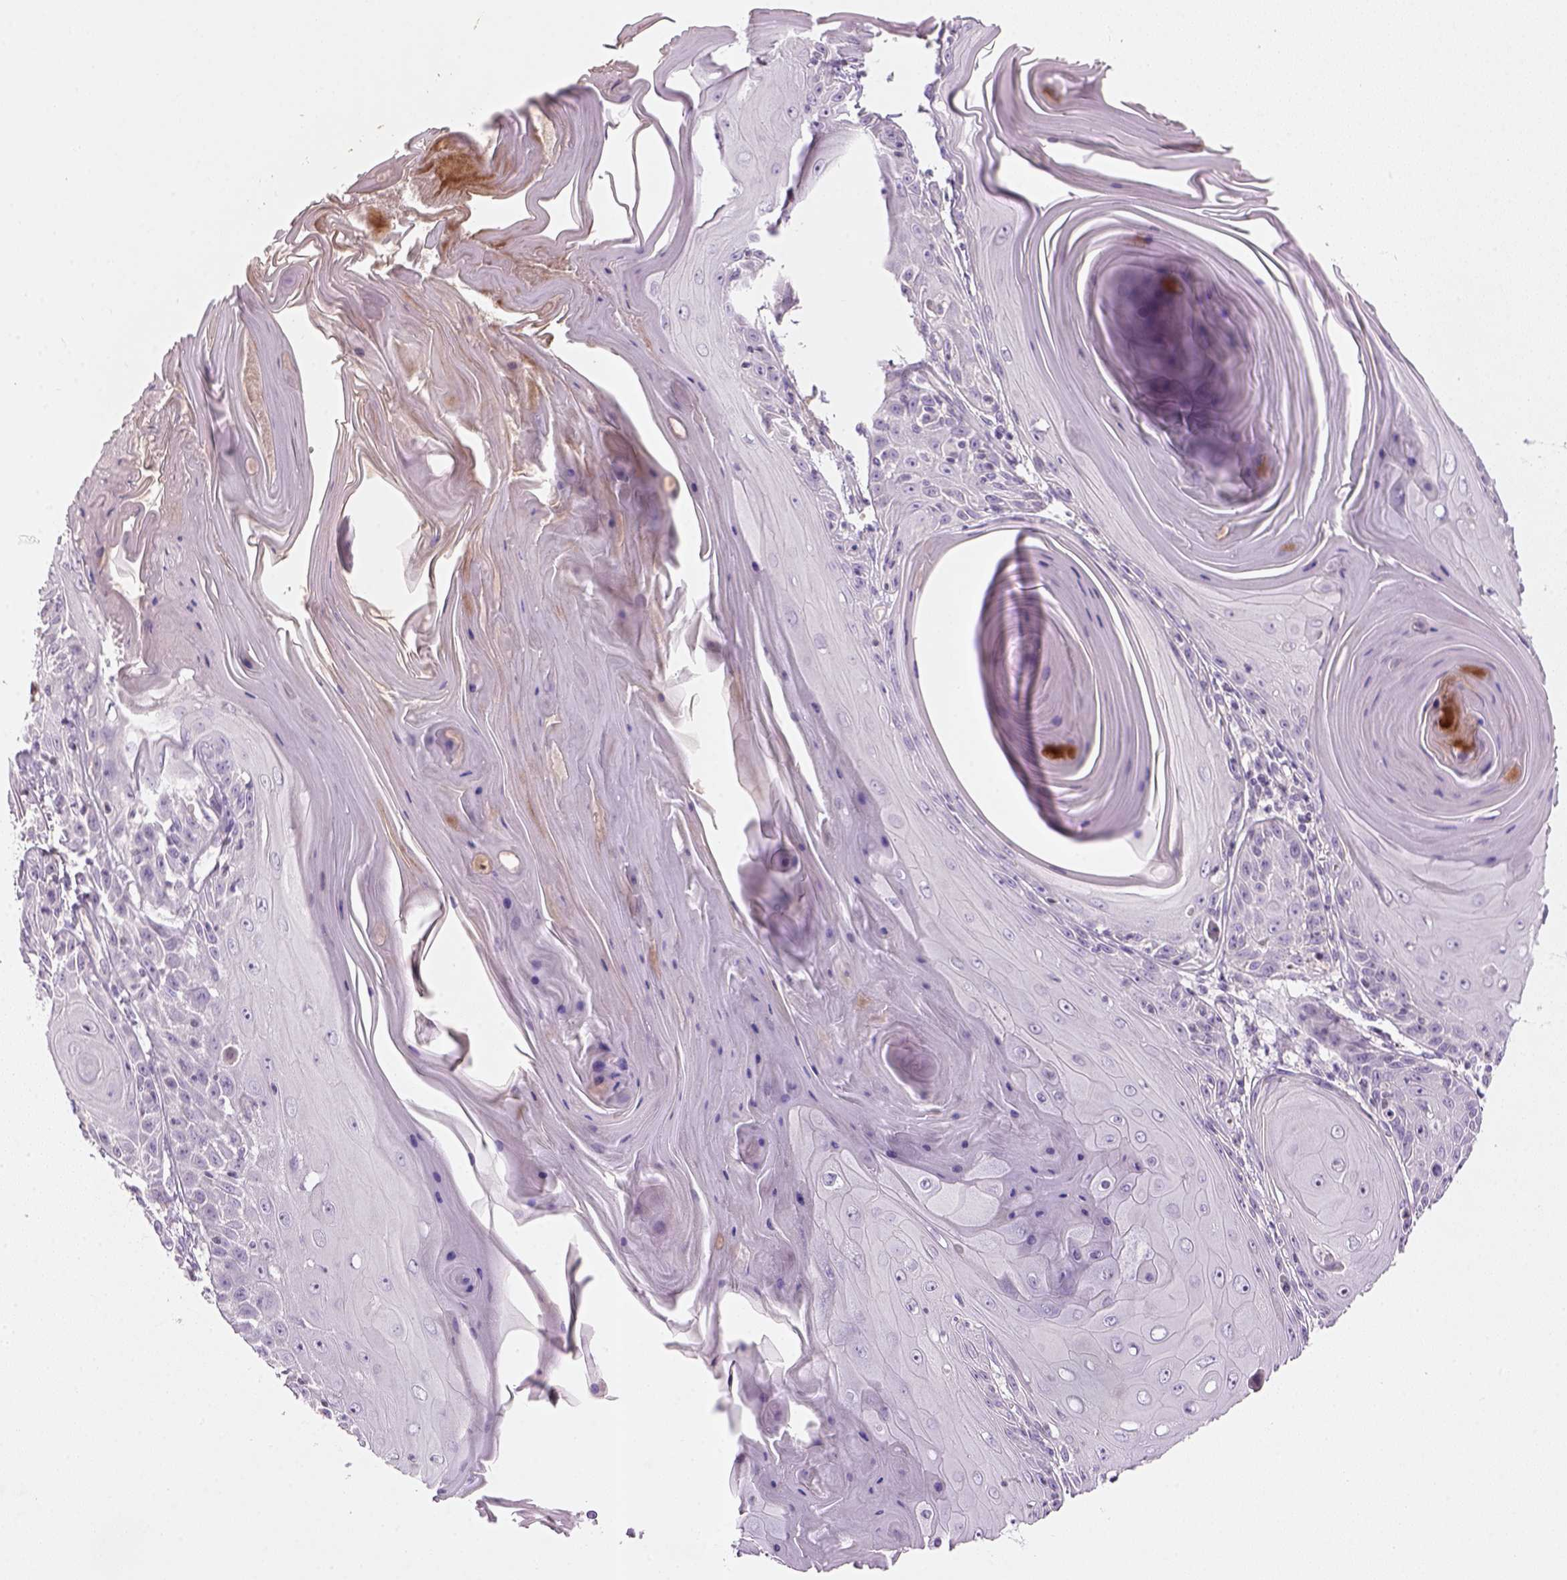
{"staining": {"intensity": "negative", "quantity": "none", "location": "none"}, "tissue": "skin cancer", "cell_type": "Tumor cells", "image_type": "cancer", "snomed": [{"axis": "morphology", "description": "Squamous cell carcinoma, NOS"}, {"axis": "topography", "description": "Skin"}, {"axis": "topography", "description": "Vulva"}], "caption": "Immunohistochemistry photomicrograph of skin cancer (squamous cell carcinoma) stained for a protein (brown), which shows no positivity in tumor cells. (DAB immunohistochemistry visualized using brightfield microscopy, high magnification).", "gene": "NUDT6", "patient": {"sex": "female", "age": 85}}